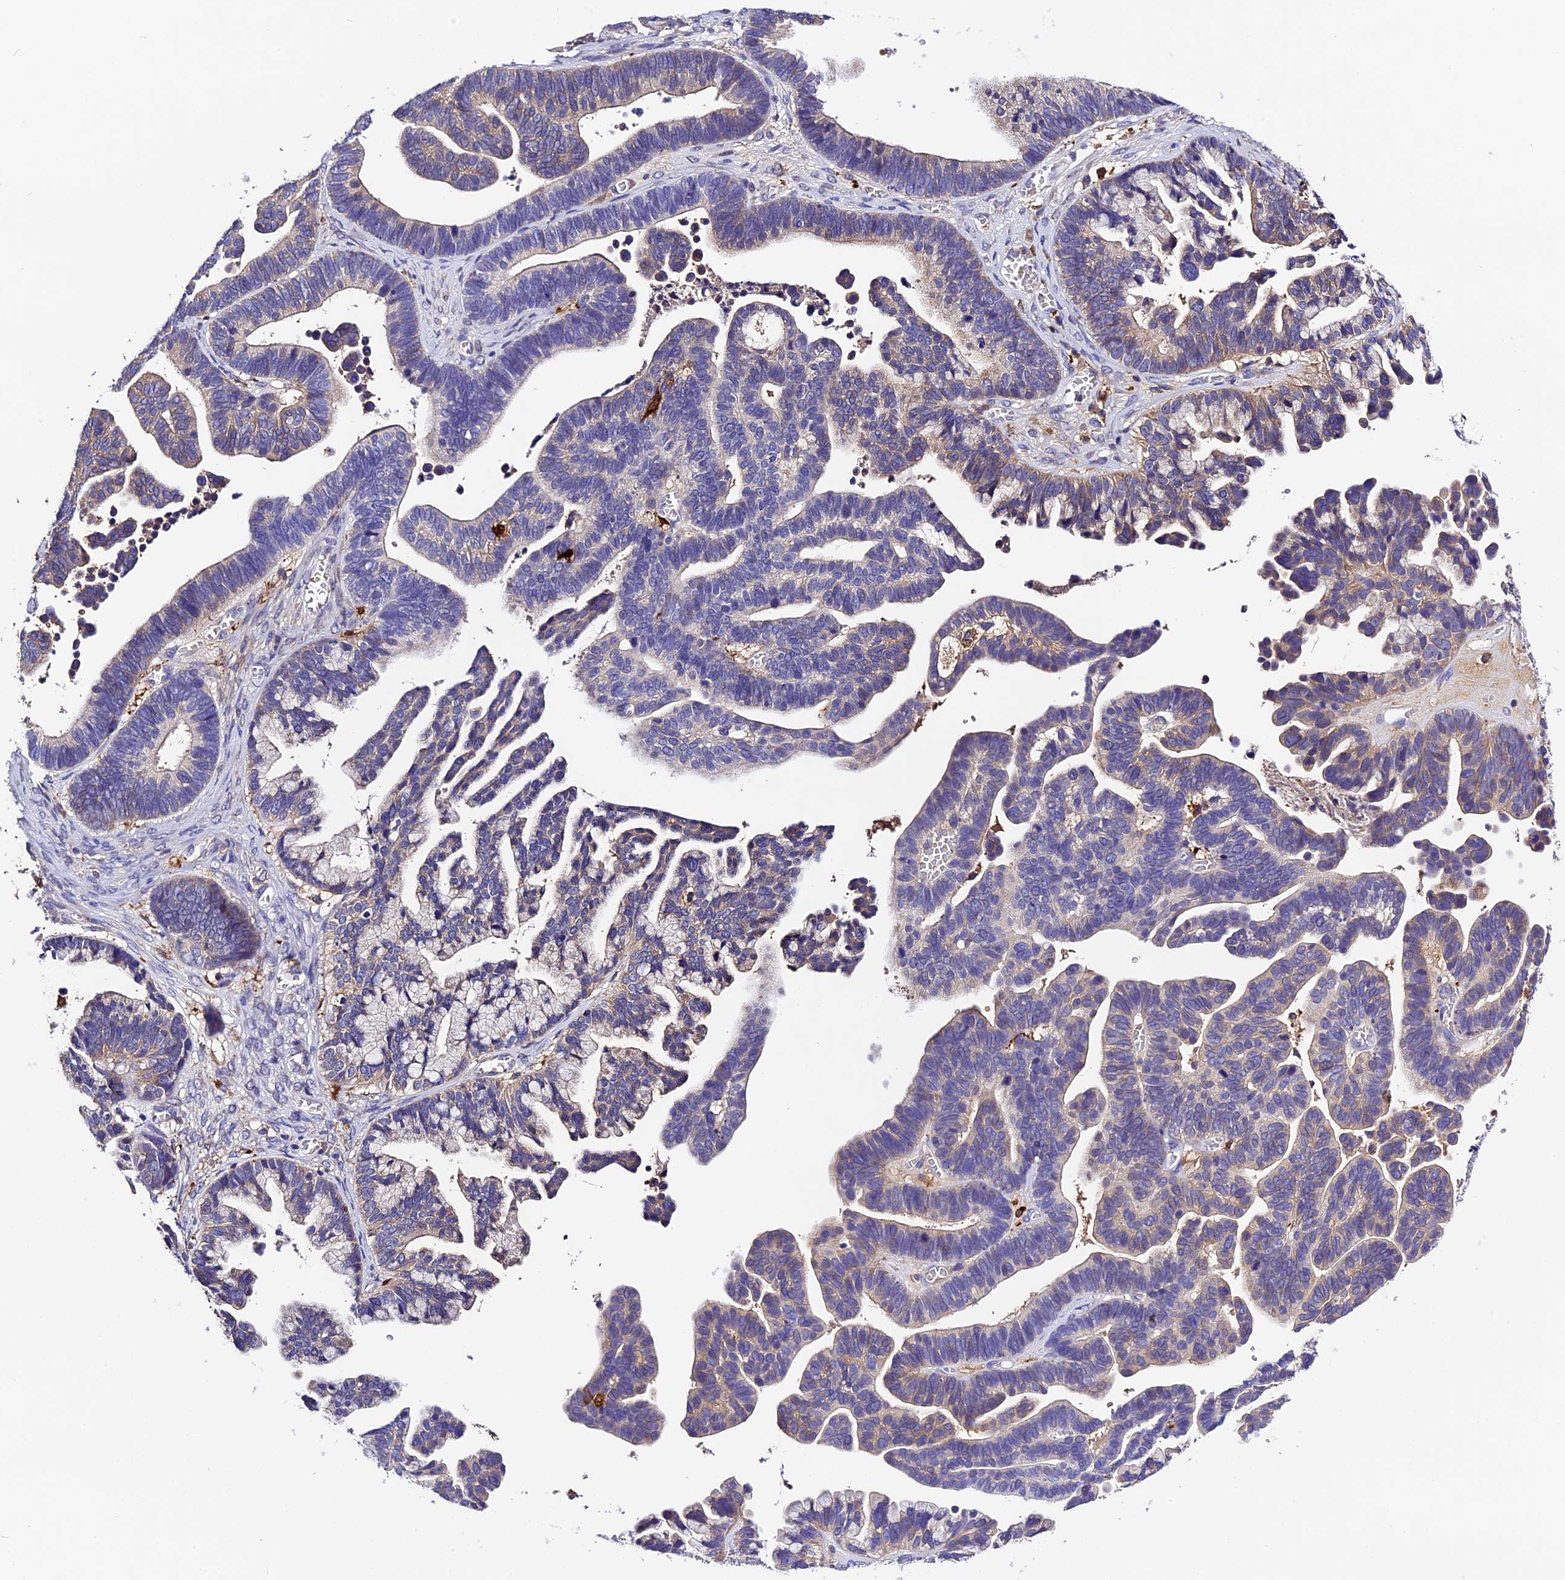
{"staining": {"intensity": "weak", "quantity": "<25%", "location": "cytoplasmic/membranous"}, "tissue": "ovarian cancer", "cell_type": "Tumor cells", "image_type": "cancer", "snomed": [{"axis": "morphology", "description": "Cystadenocarcinoma, serous, NOS"}, {"axis": "topography", "description": "Ovary"}], "caption": "DAB (3,3'-diaminobenzidine) immunohistochemical staining of human ovarian cancer reveals no significant expression in tumor cells.", "gene": "CILP2", "patient": {"sex": "female", "age": 56}}